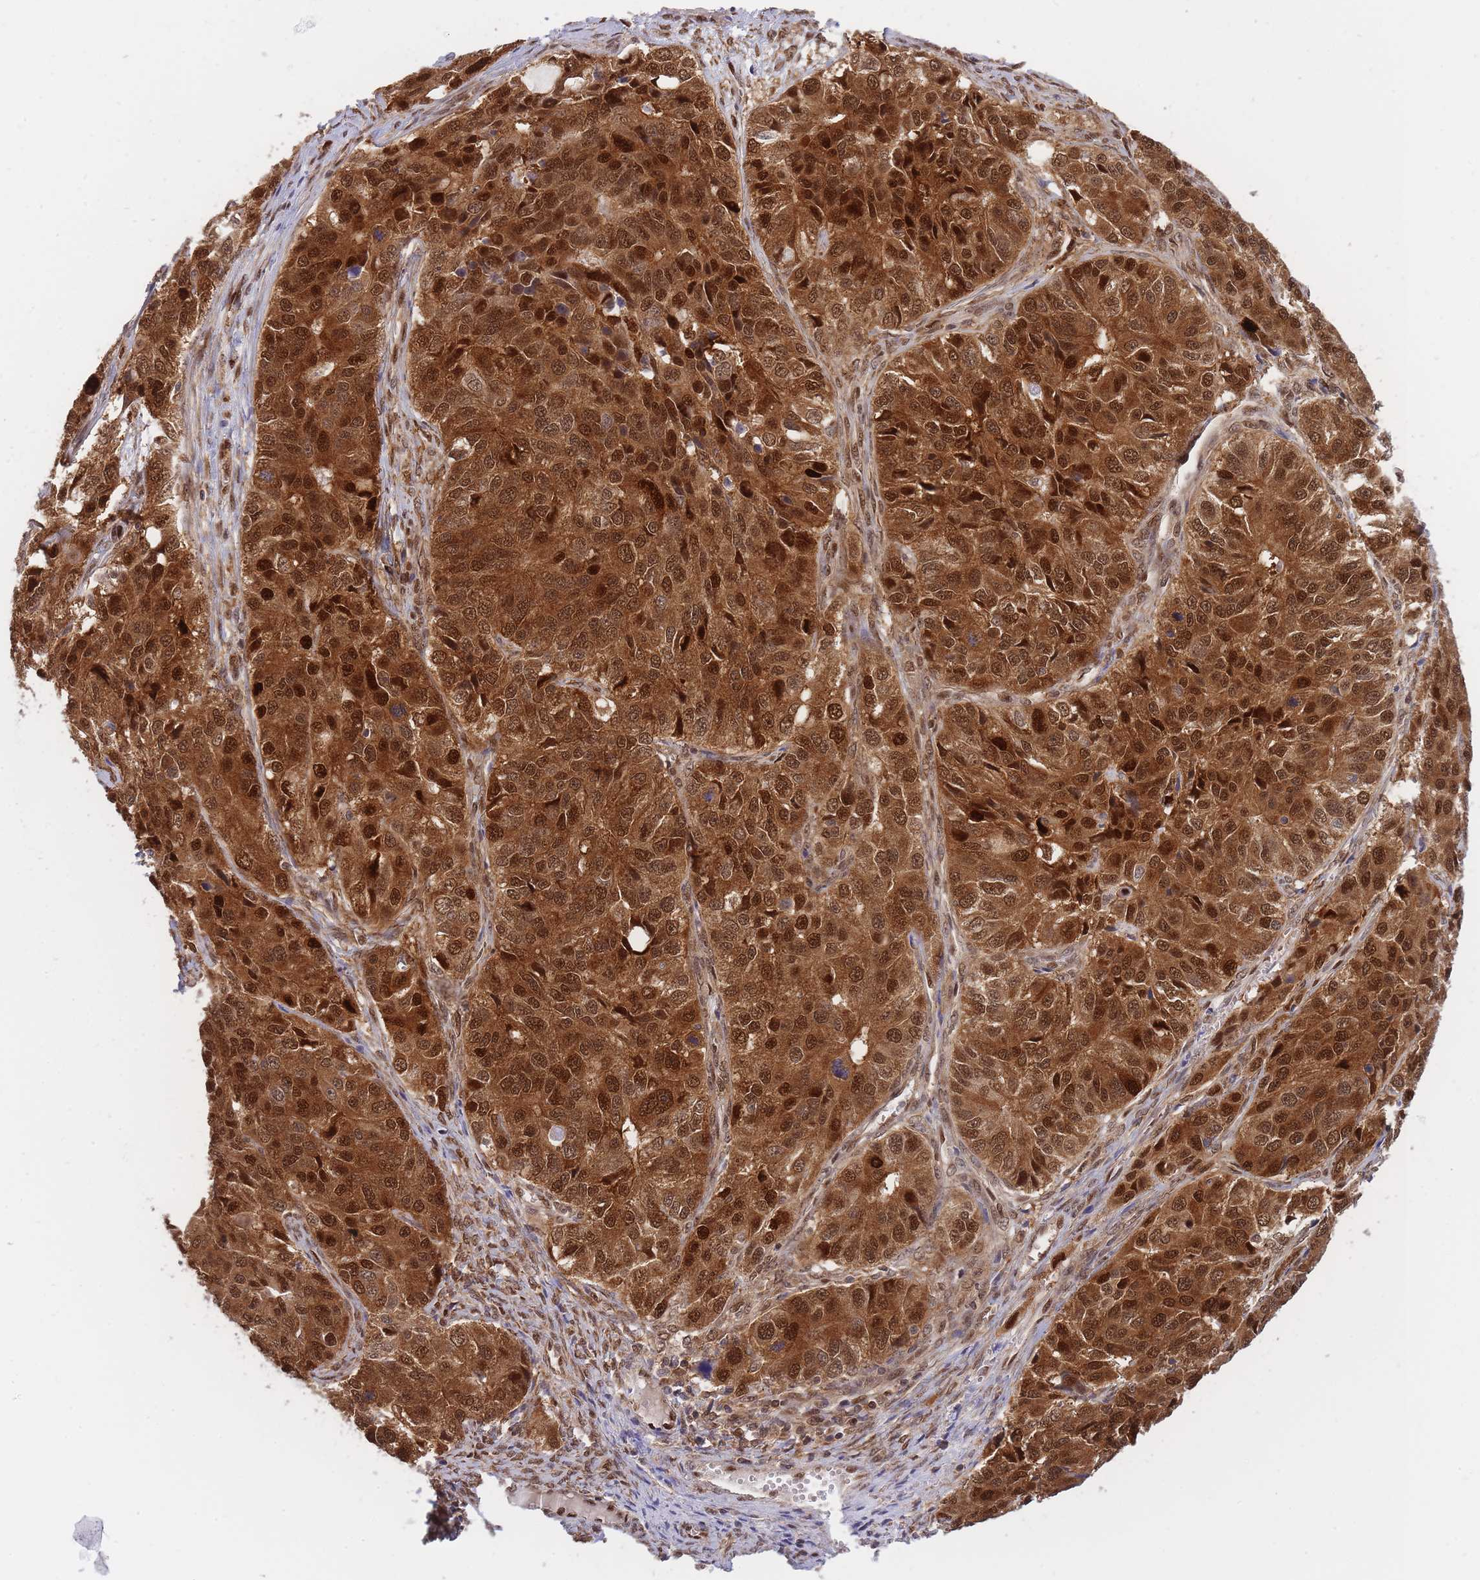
{"staining": {"intensity": "strong", "quantity": ">75%", "location": "cytoplasmic/membranous,nuclear"}, "tissue": "ovarian cancer", "cell_type": "Tumor cells", "image_type": "cancer", "snomed": [{"axis": "morphology", "description": "Carcinoma, endometroid"}, {"axis": "topography", "description": "Ovary"}], "caption": "A high-resolution histopathology image shows IHC staining of ovarian cancer, which displays strong cytoplasmic/membranous and nuclear expression in approximately >75% of tumor cells. The staining was performed using DAB to visualize the protein expression in brown, while the nuclei were stained in blue with hematoxylin (Magnification: 20x).", "gene": "NSFL1C", "patient": {"sex": "female", "age": 51}}